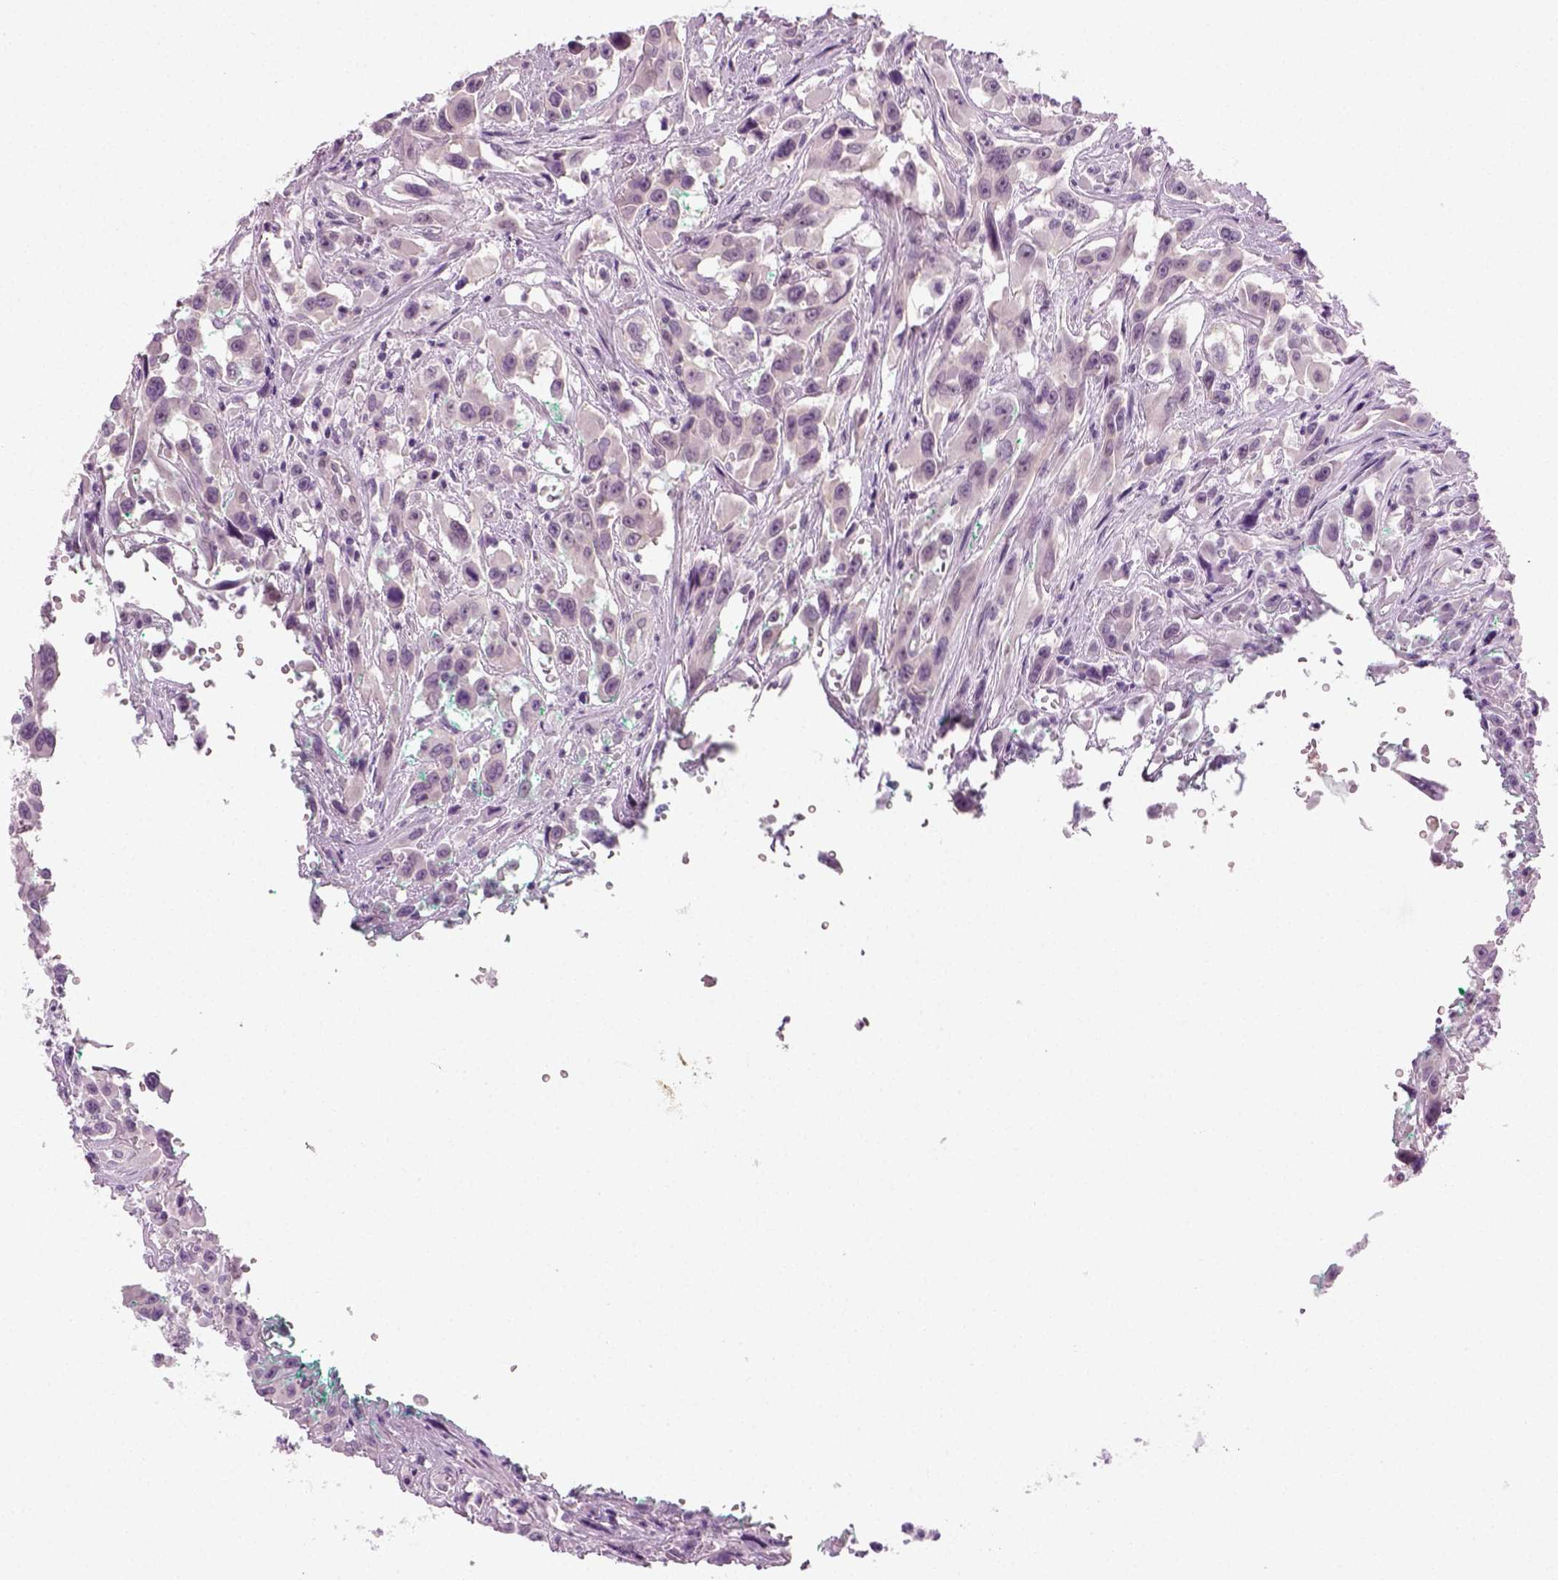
{"staining": {"intensity": "negative", "quantity": "none", "location": "none"}, "tissue": "urothelial cancer", "cell_type": "Tumor cells", "image_type": "cancer", "snomed": [{"axis": "morphology", "description": "Urothelial carcinoma, High grade"}, {"axis": "topography", "description": "Urinary bladder"}], "caption": "Immunohistochemistry (IHC) micrograph of neoplastic tissue: urothelial cancer stained with DAB (3,3'-diaminobenzidine) shows no significant protein staining in tumor cells.", "gene": "SPATA31E1", "patient": {"sex": "male", "age": 53}}